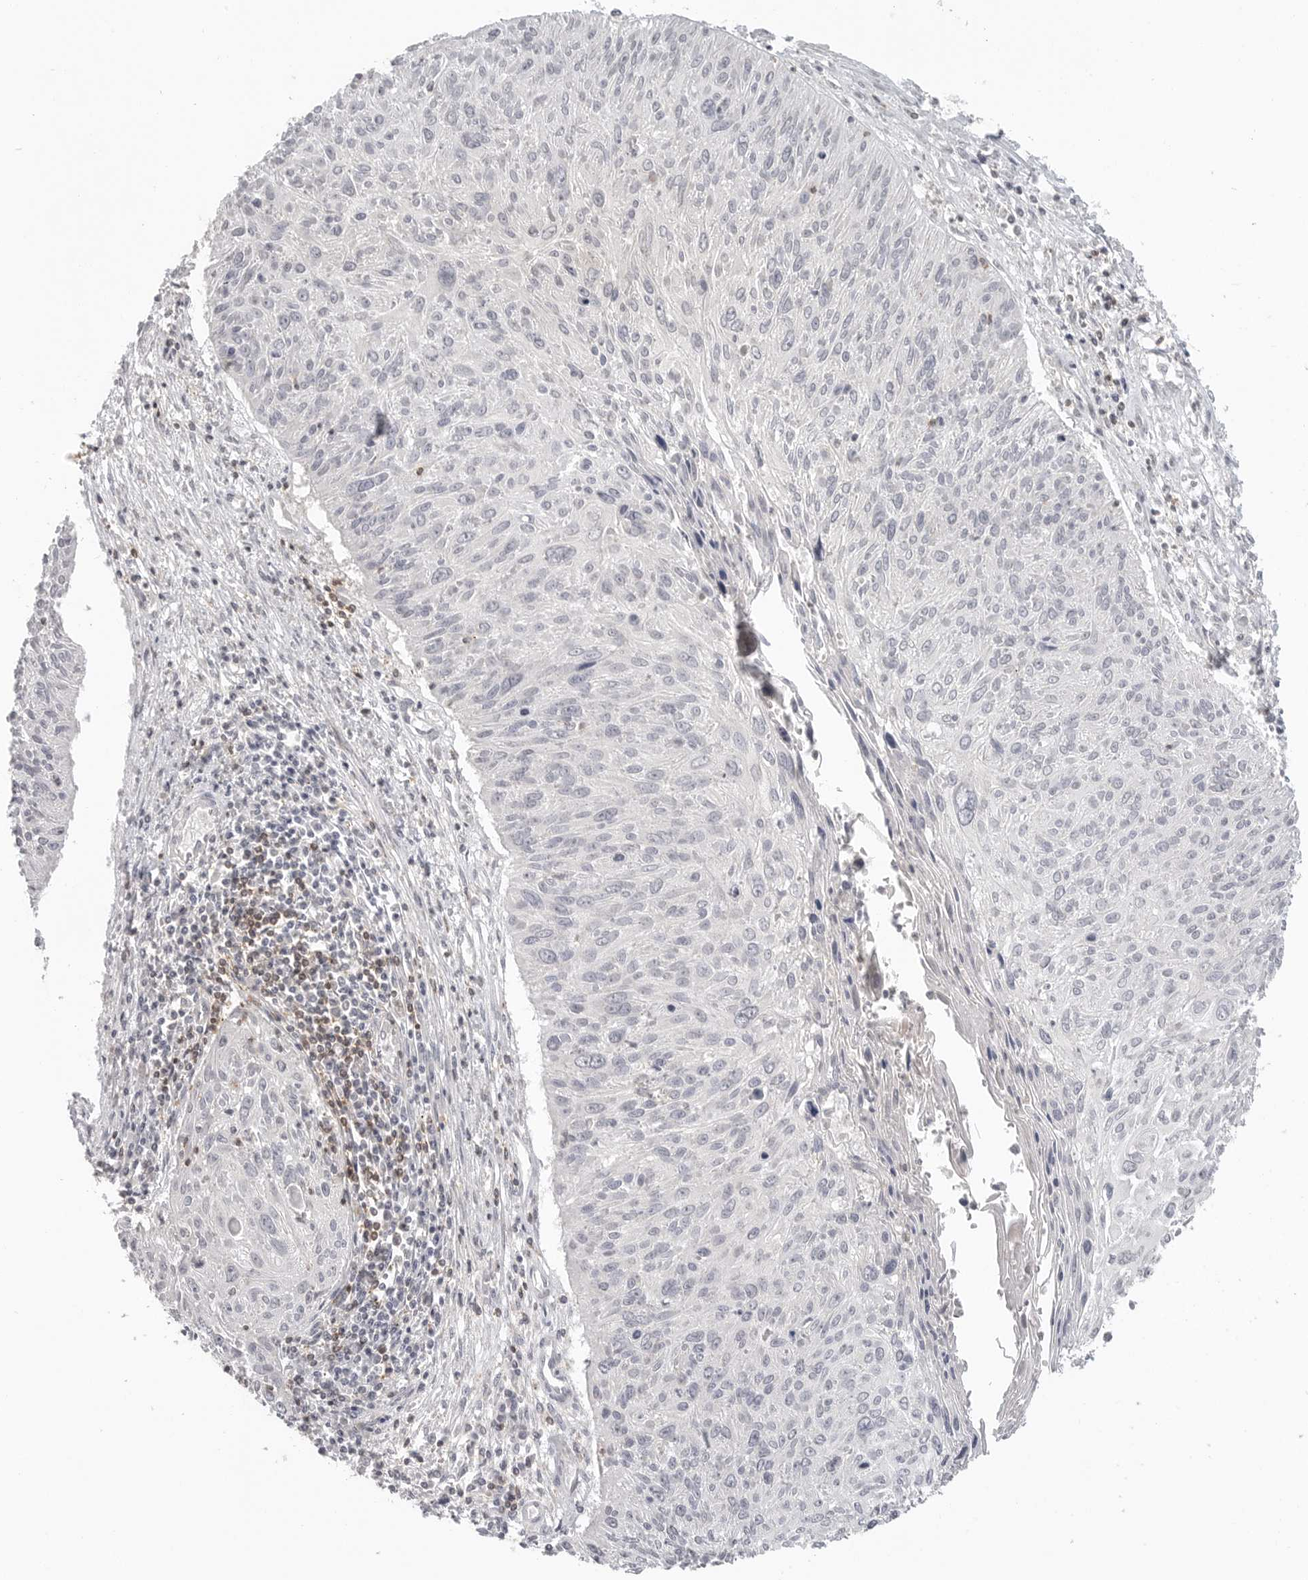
{"staining": {"intensity": "negative", "quantity": "none", "location": "none"}, "tissue": "cervical cancer", "cell_type": "Tumor cells", "image_type": "cancer", "snomed": [{"axis": "morphology", "description": "Squamous cell carcinoma, NOS"}, {"axis": "topography", "description": "Cervix"}], "caption": "DAB (3,3'-diaminobenzidine) immunohistochemical staining of human cervical cancer (squamous cell carcinoma) shows no significant positivity in tumor cells.", "gene": "SH3KBP1", "patient": {"sex": "female", "age": 51}}